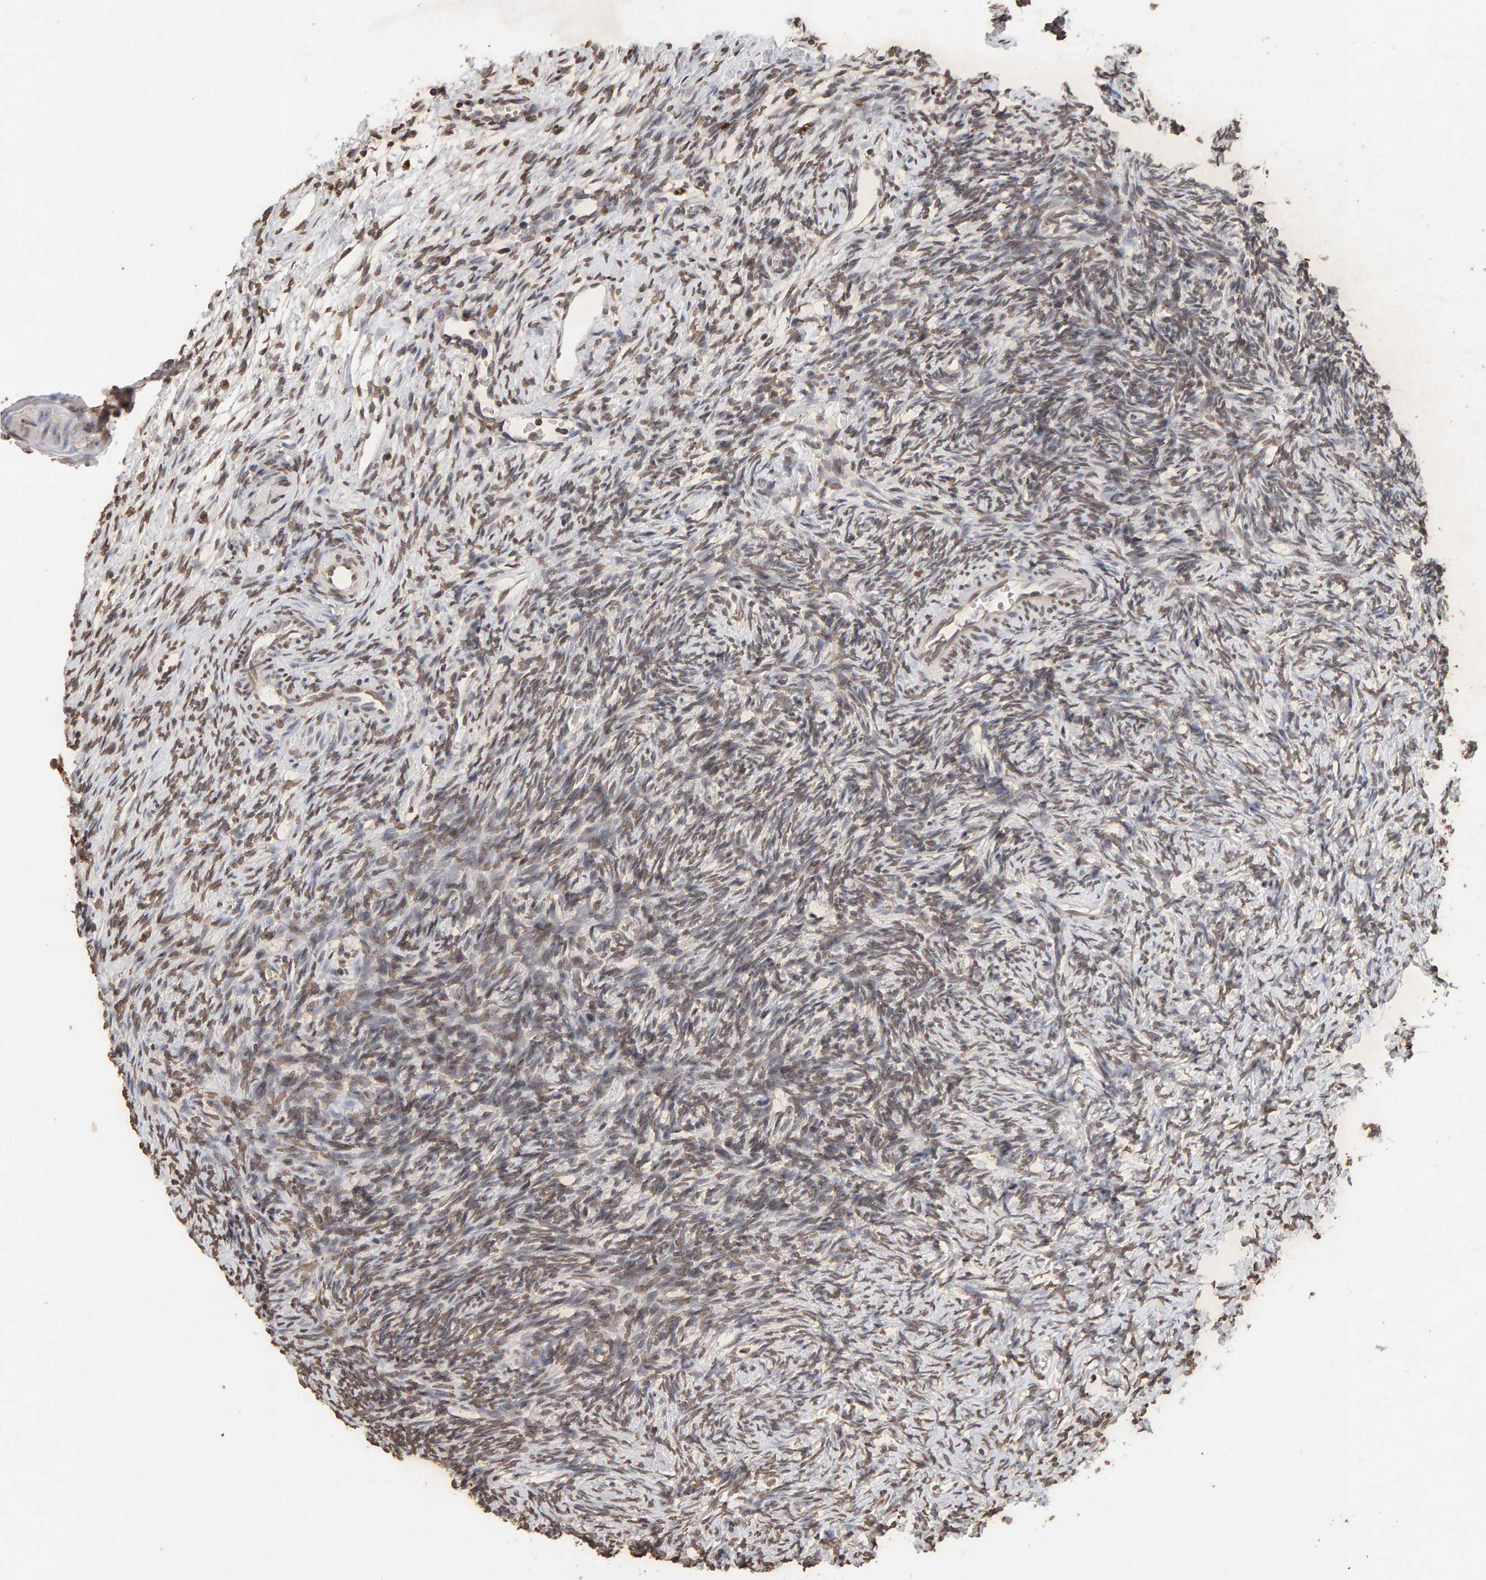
{"staining": {"intensity": "weak", "quantity": ">75%", "location": "cytoplasmic/membranous,nuclear"}, "tissue": "ovary", "cell_type": "Follicle cells", "image_type": "normal", "snomed": [{"axis": "morphology", "description": "Normal tissue, NOS"}, {"axis": "topography", "description": "Ovary"}], "caption": "About >75% of follicle cells in normal ovary display weak cytoplasmic/membranous,nuclear protein positivity as visualized by brown immunohistochemical staining.", "gene": "DNAJB5", "patient": {"sex": "female", "age": 34}}